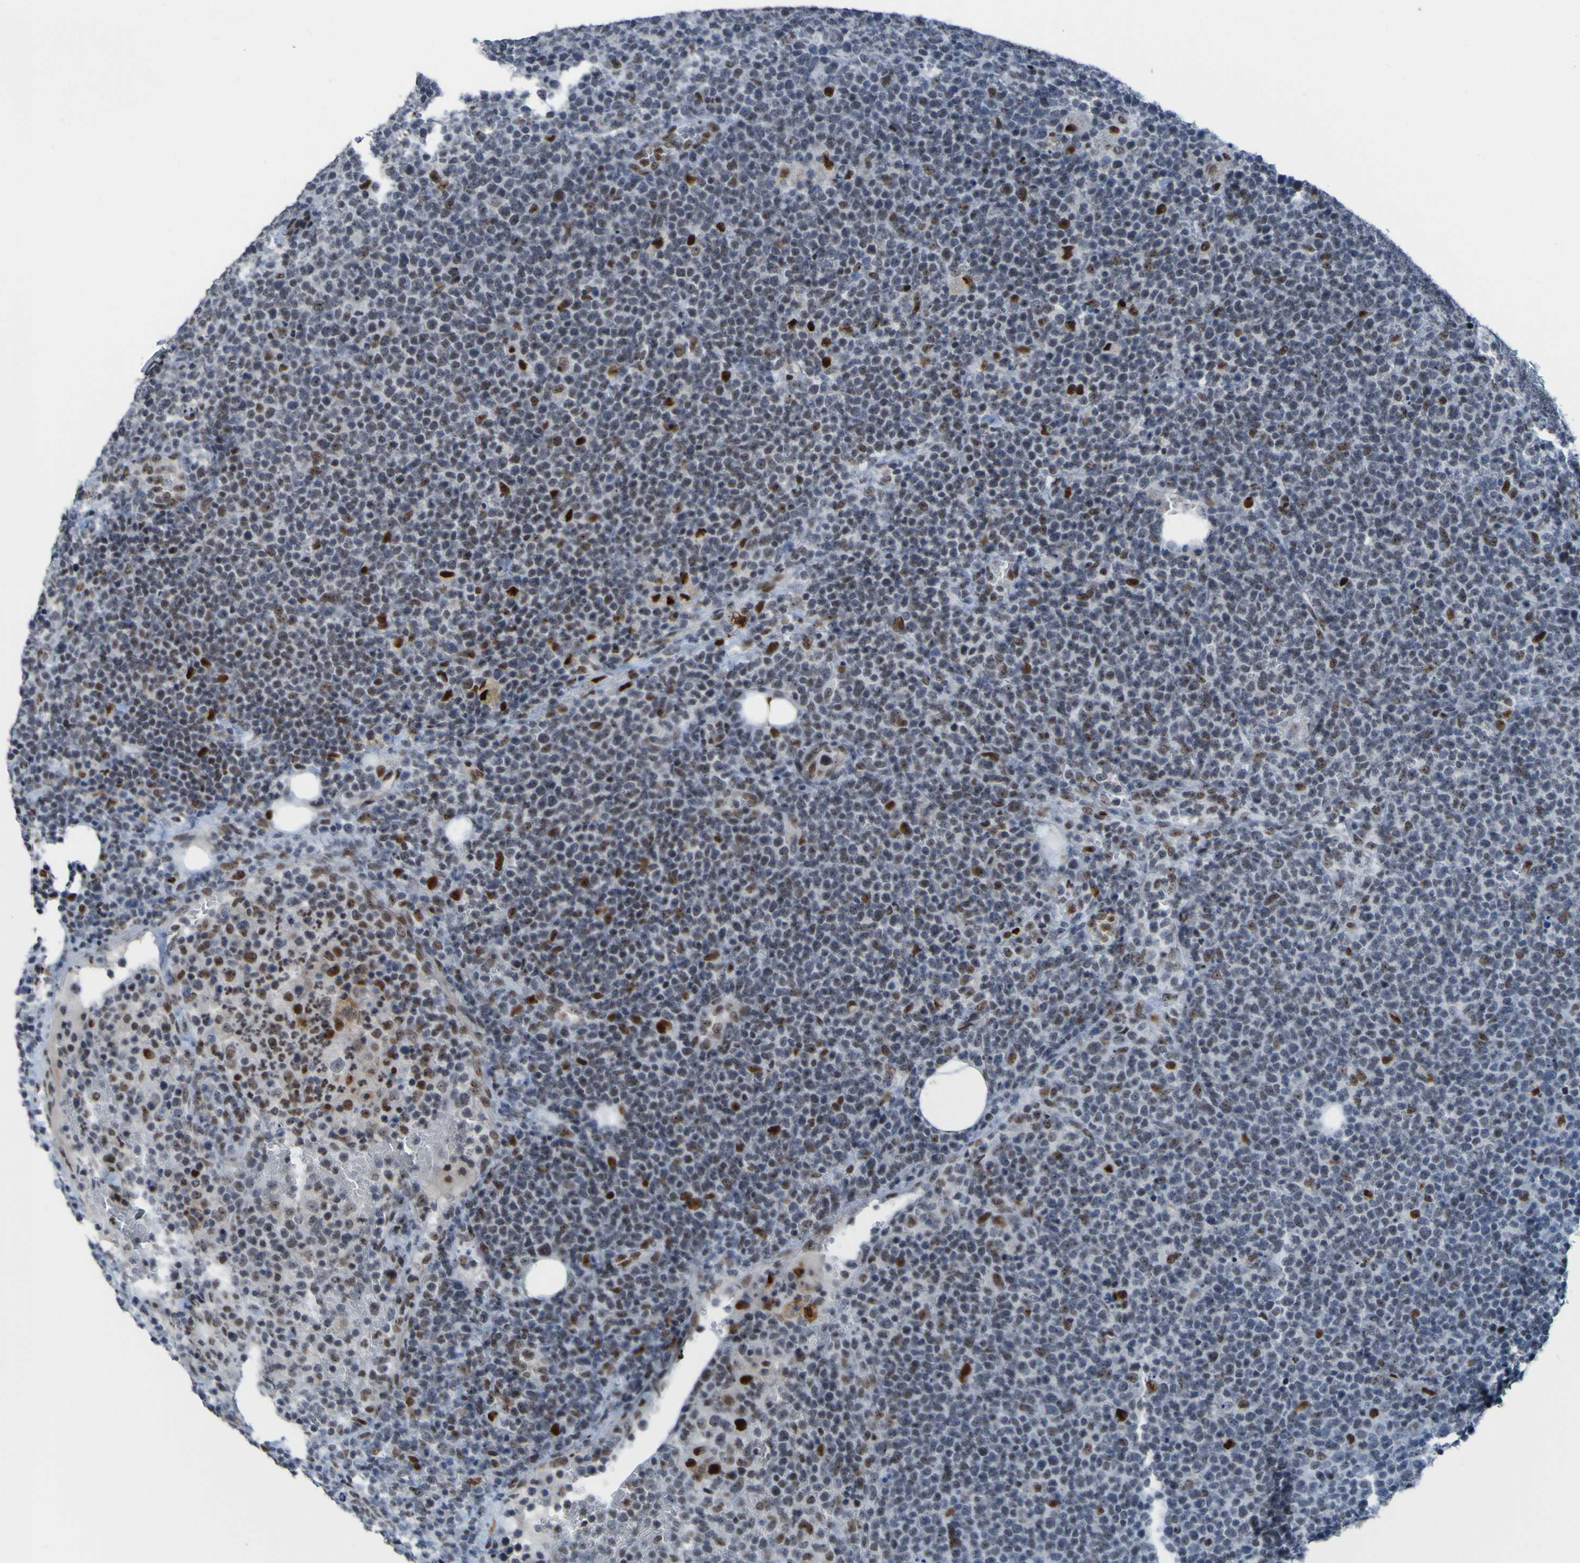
{"staining": {"intensity": "strong", "quantity": "<25%", "location": "nuclear"}, "tissue": "lymphoma", "cell_type": "Tumor cells", "image_type": "cancer", "snomed": [{"axis": "morphology", "description": "Malignant lymphoma, non-Hodgkin's type, High grade"}, {"axis": "topography", "description": "Lymph node"}], "caption": "Approximately <25% of tumor cells in lymphoma reveal strong nuclear protein staining as visualized by brown immunohistochemical staining.", "gene": "PHF2", "patient": {"sex": "male", "age": 61}}